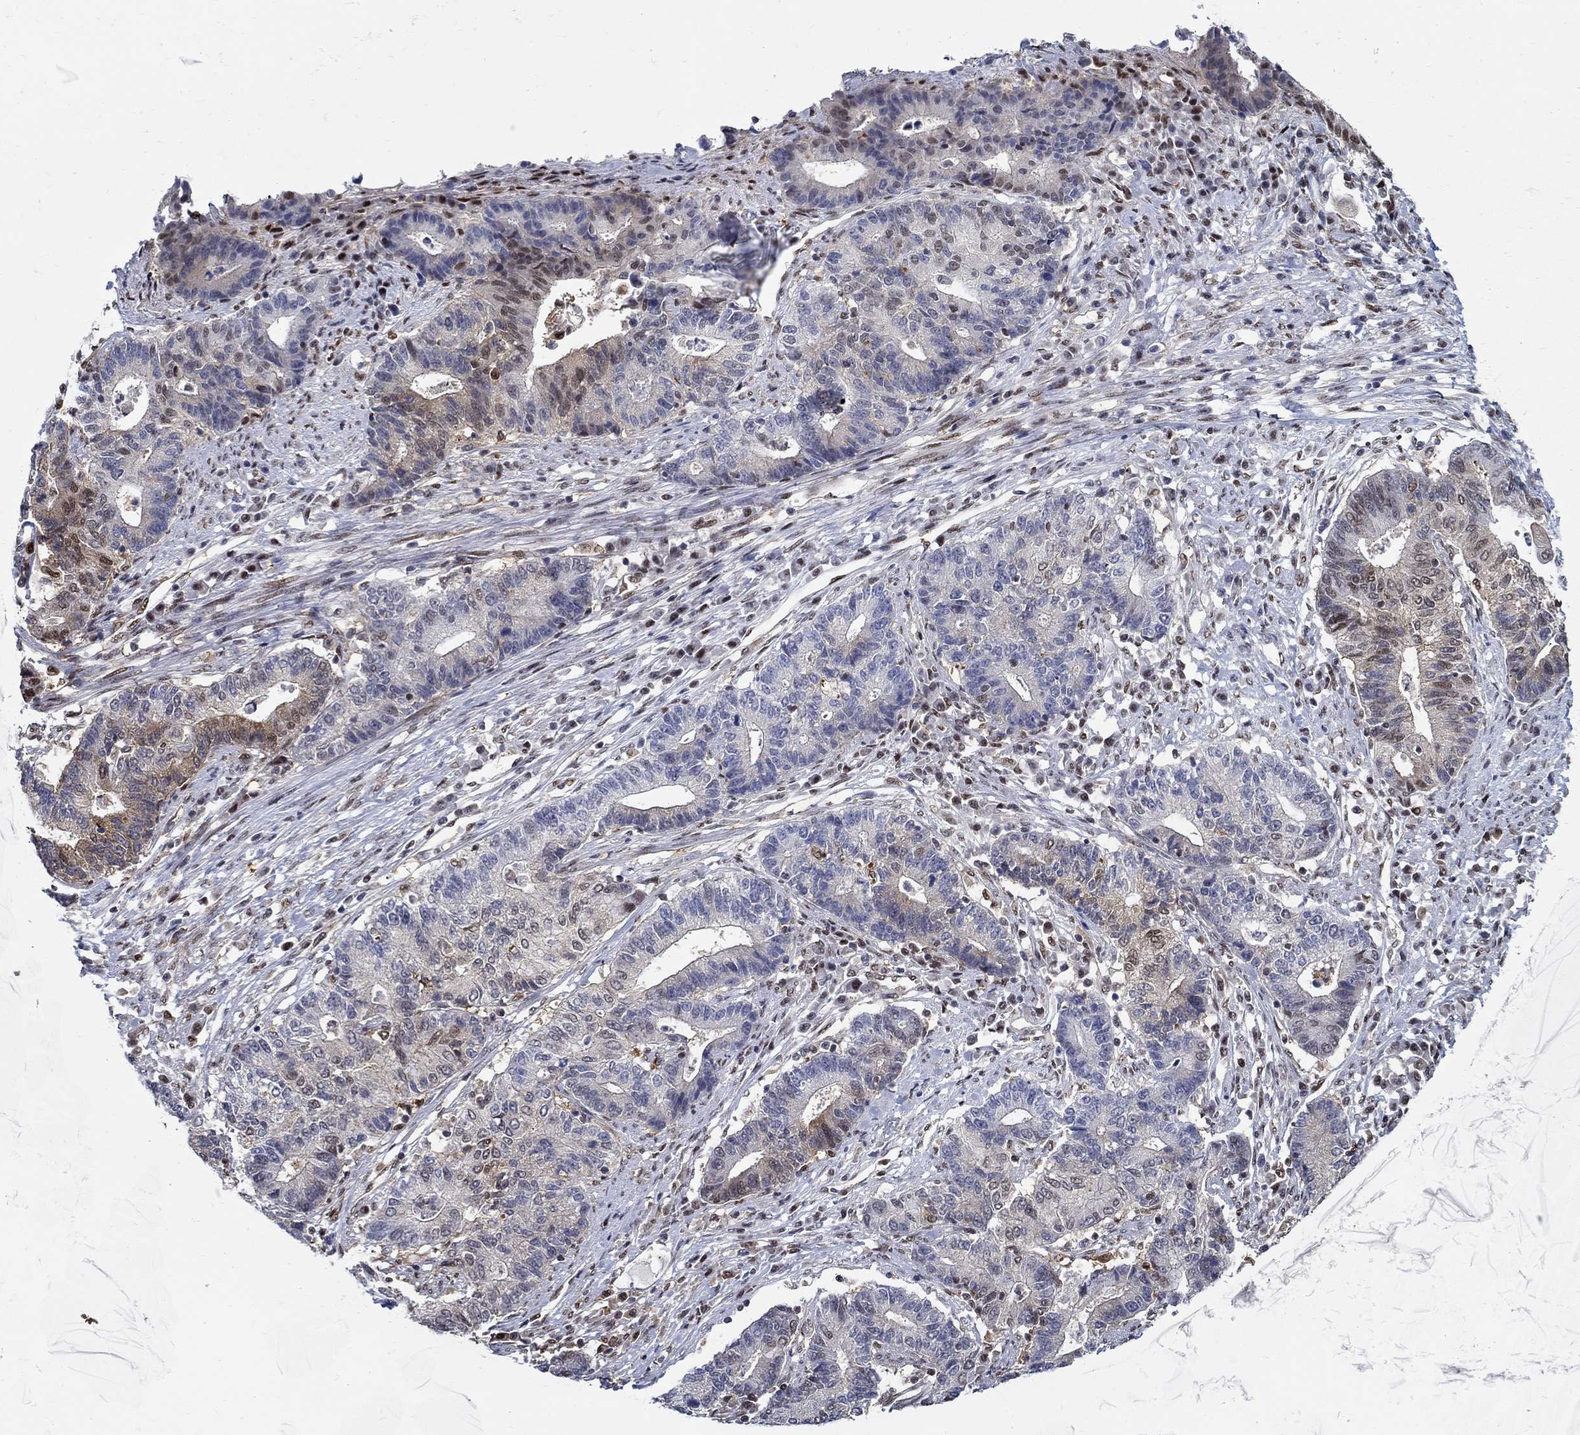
{"staining": {"intensity": "moderate", "quantity": "<25%", "location": "cytoplasmic/membranous,nuclear"}, "tissue": "endometrial cancer", "cell_type": "Tumor cells", "image_type": "cancer", "snomed": [{"axis": "morphology", "description": "Adenocarcinoma, NOS"}, {"axis": "topography", "description": "Uterus"}, {"axis": "topography", "description": "Endometrium"}], "caption": "Brown immunohistochemical staining in human endometrial cancer (adenocarcinoma) exhibits moderate cytoplasmic/membranous and nuclear expression in approximately <25% of tumor cells.", "gene": "ZNF594", "patient": {"sex": "female", "age": 54}}